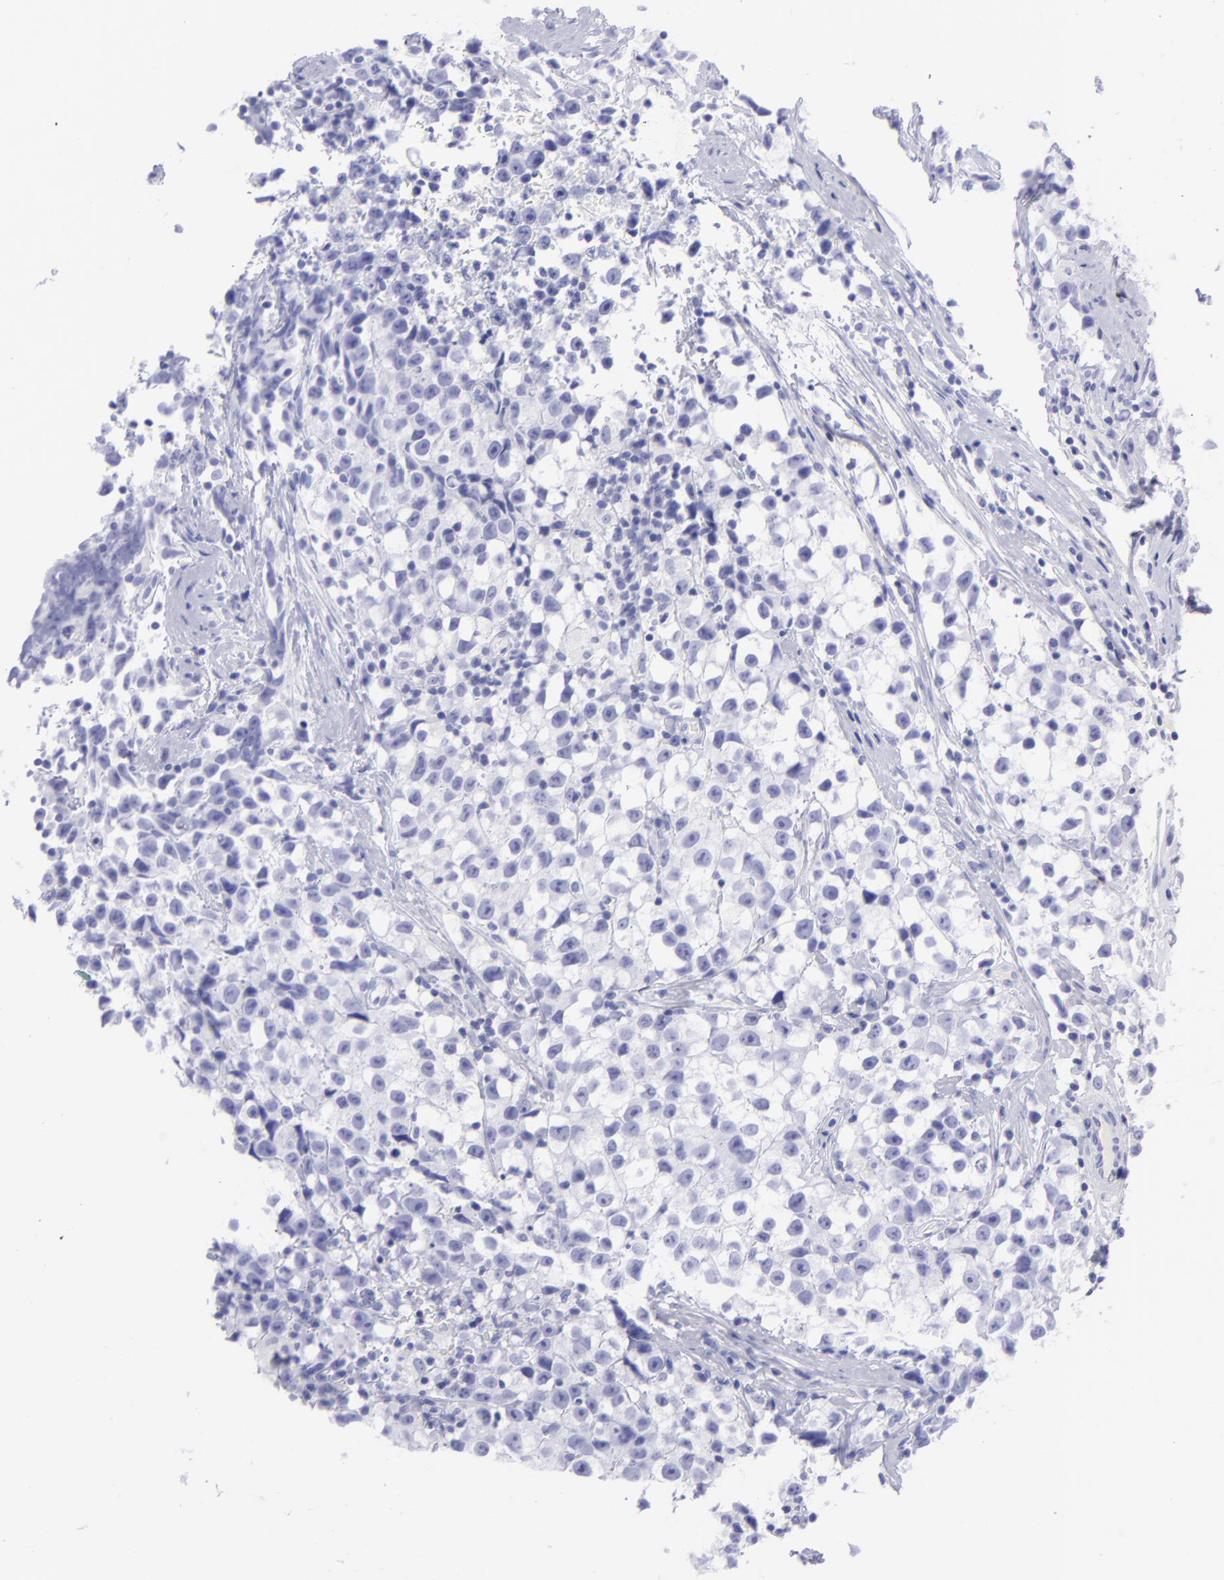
{"staining": {"intensity": "negative", "quantity": "none", "location": "none"}, "tissue": "testis cancer", "cell_type": "Tumor cells", "image_type": "cancer", "snomed": [{"axis": "morphology", "description": "Seminoma, NOS"}, {"axis": "topography", "description": "Testis"}], "caption": "High magnification brightfield microscopy of seminoma (testis) stained with DAB (brown) and counterstained with hematoxylin (blue): tumor cells show no significant staining.", "gene": "SLC1A2", "patient": {"sex": "male", "age": 35}}